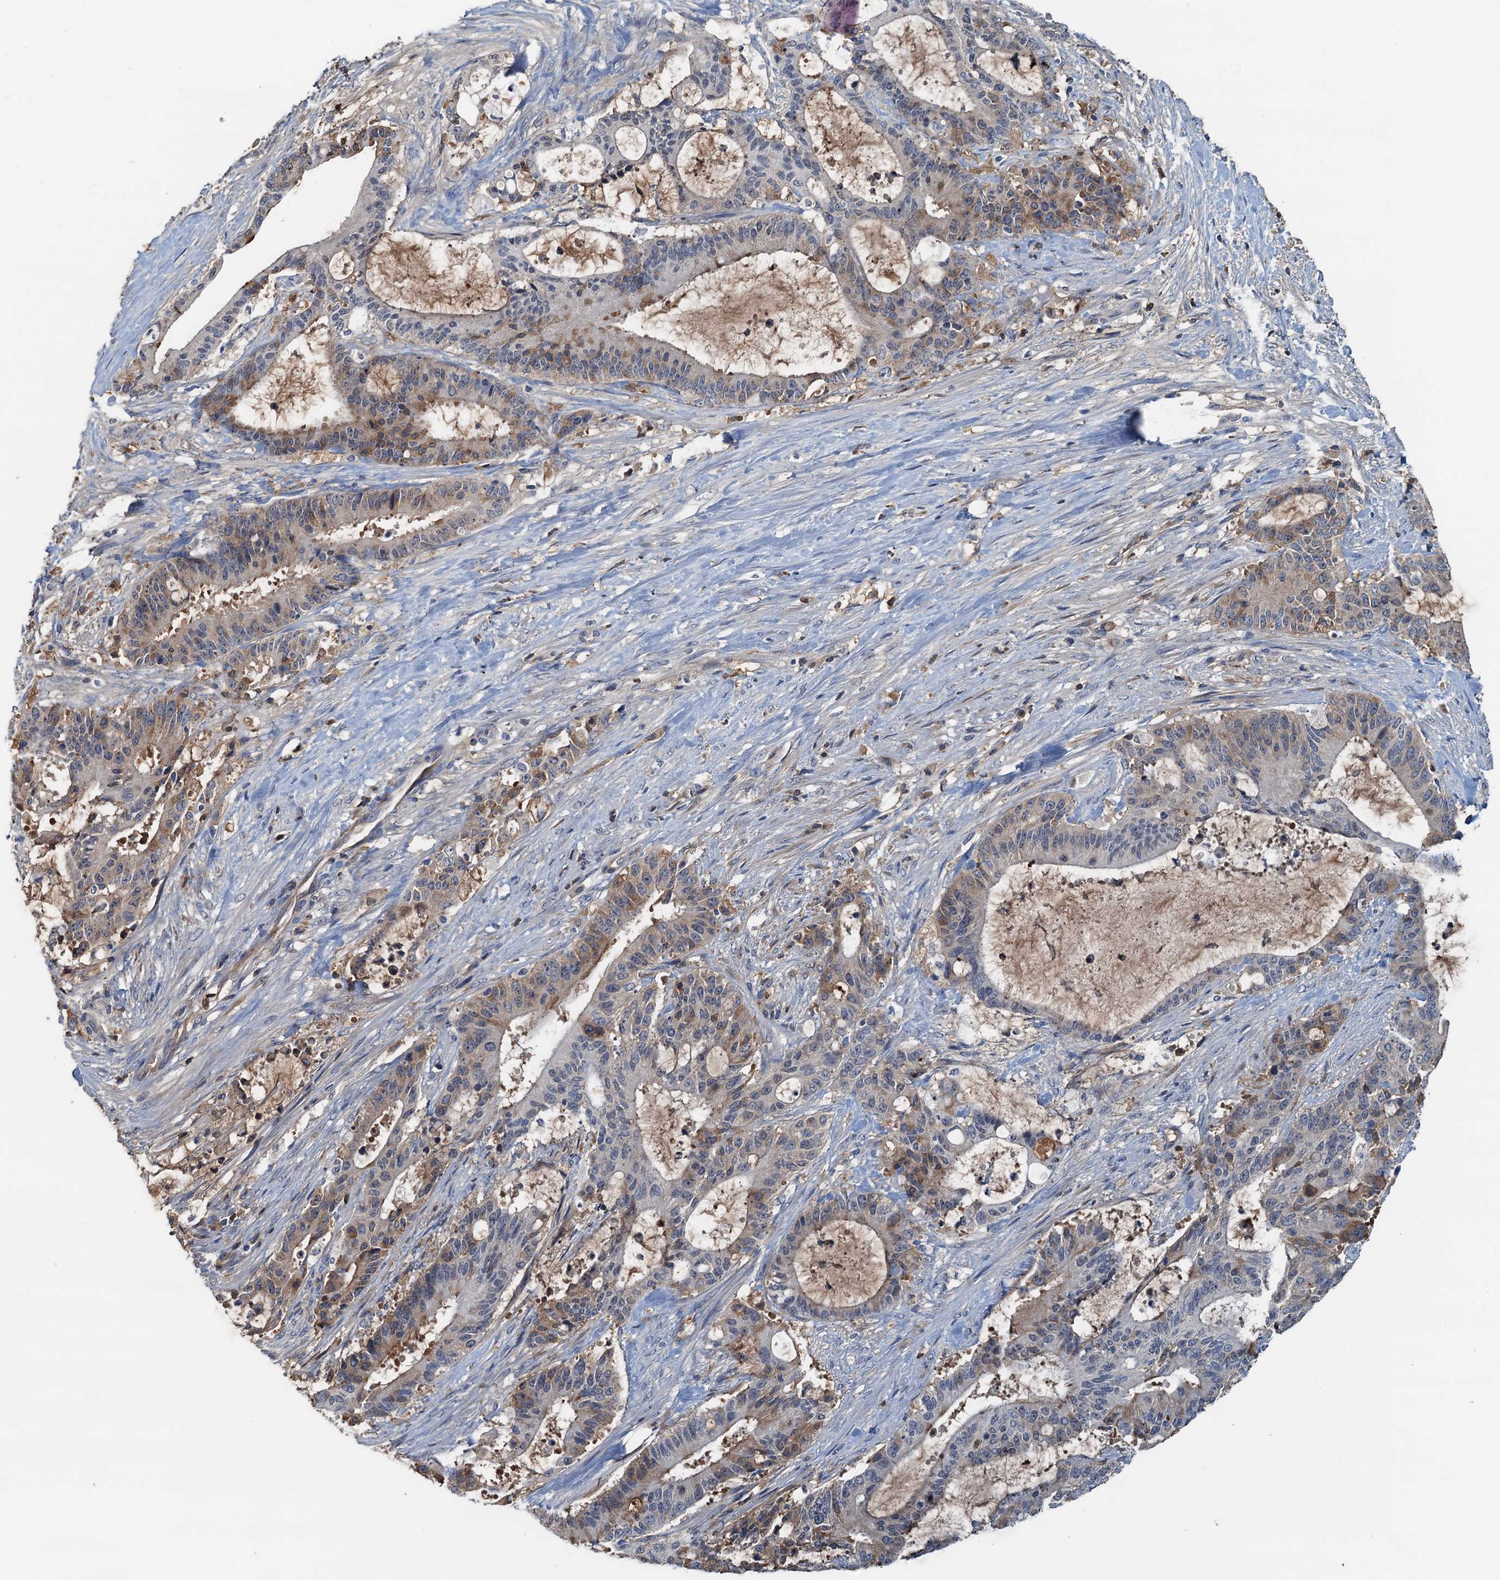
{"staining": {"intensity": "weak", "quantity": "<25%", "location": "cytoplasmic/membranous"}, "tissue": "liver cancer", "cell_type": "Tumor cells", "image_type": "cancer", "snomed": [{"axis": "morphology", "description": "Normal tissue, NOS"}, {"axis": "morphology", "description": "Cholangiocarcinoma"}, {"axis": "topography", "description": "Liver"}, {"axis": "topography", "description": "Peripheral nerve tissue"}], "caption": "DAB immunohistochemical staining of human liver cancer (cholangiocarcinoma) displays no significant positivity in tumor cells.", "gene": "LSM14B", "patient": {"sex": "female", "age": 73}}